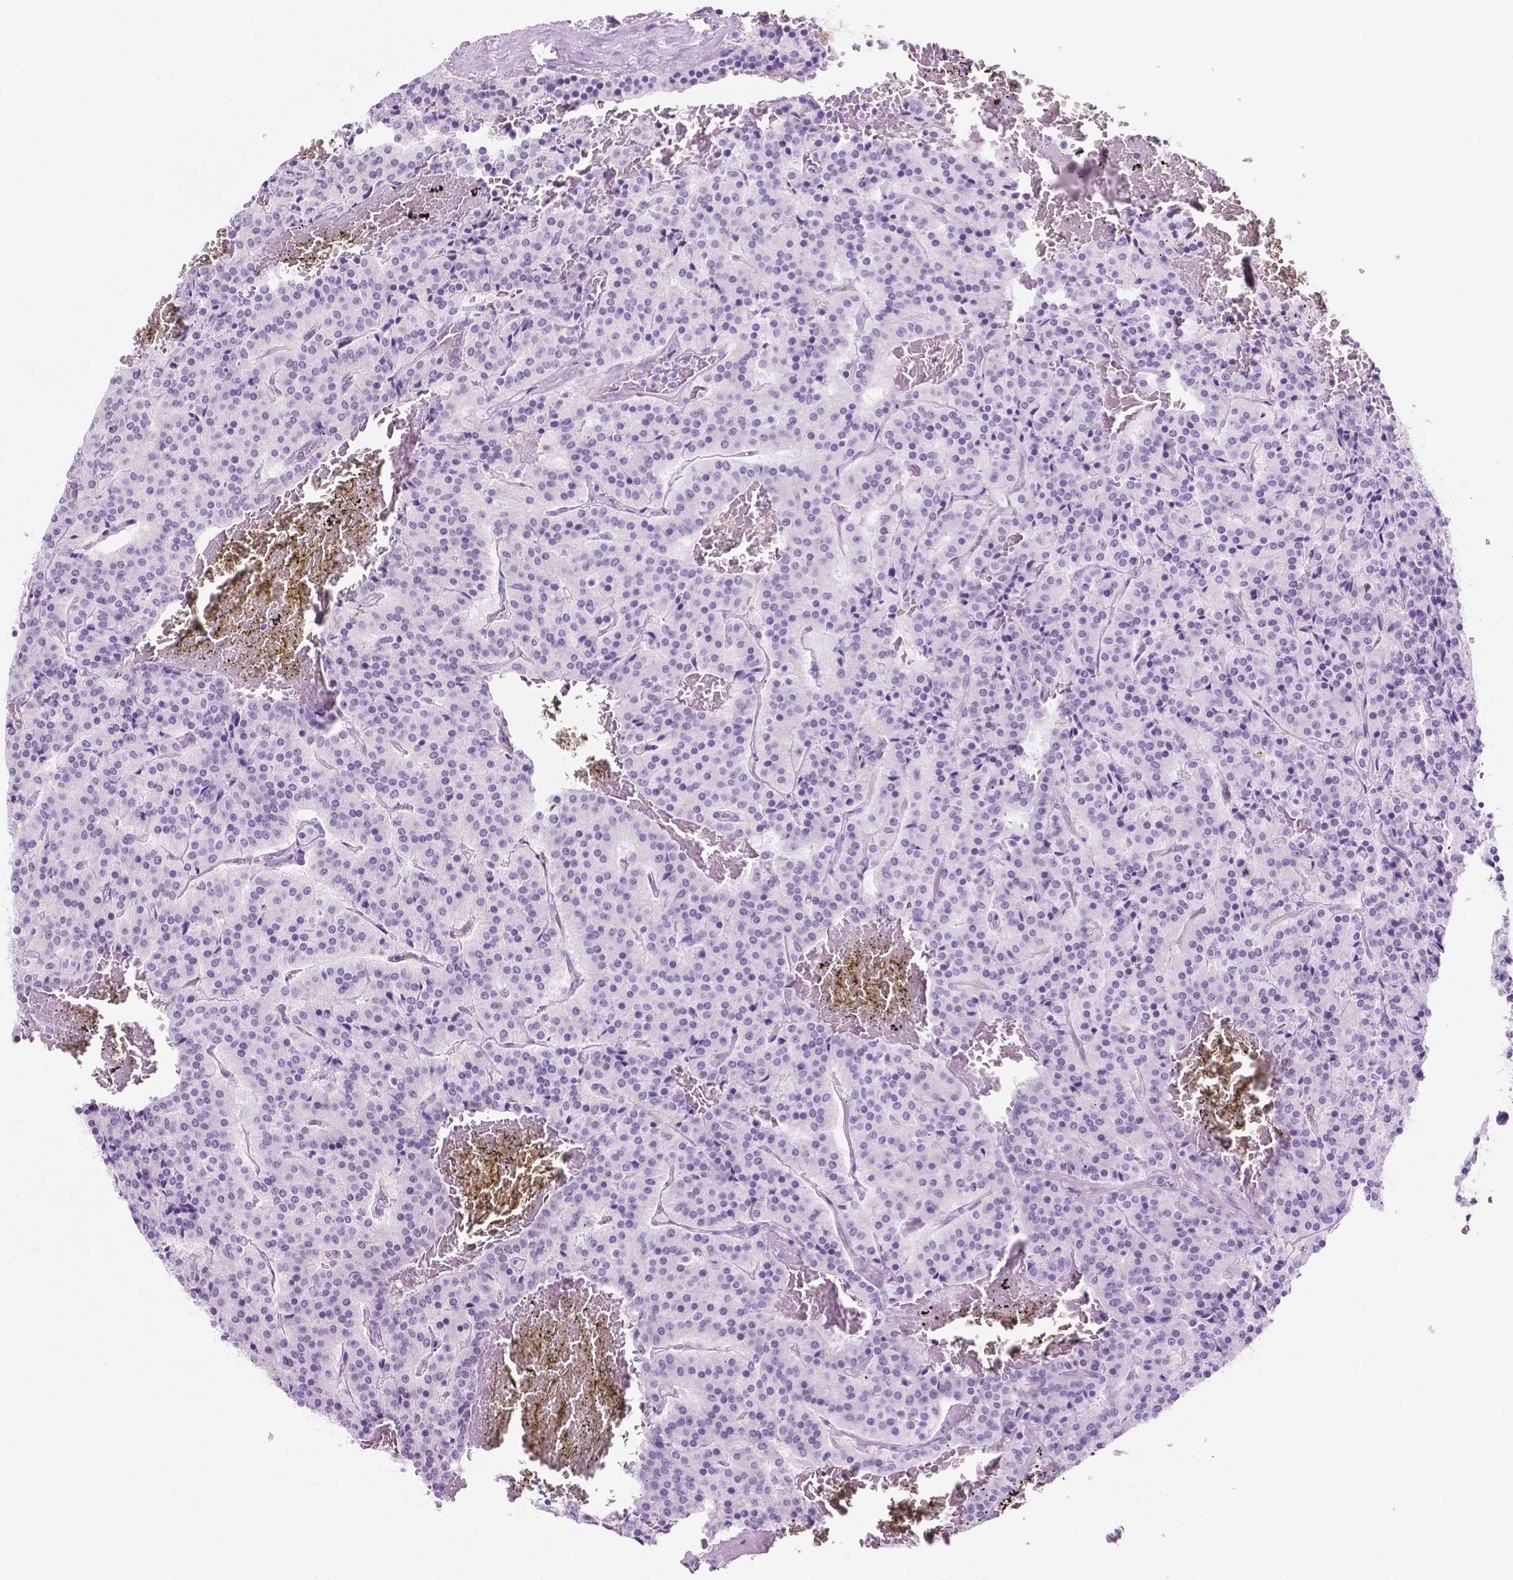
{"staining": {"intensity": "negative", "quantity": "none", "location": "none"}, "tissue": "carcinoid", "cell_type": "Tumor cells", "image_type": "cancer", "snomed": [{"axis": "morphology", "description": "Carcinoid, malignant, NOS"}, {"axis": "topography", "description": "Lung"}], "caption": "IHC image of neoplastic tissue: human malignant carcinoid stained with DAB shows no significant protein positivity in tumor cells. Brightfield microscopy of IHC stained with DAB (3,3'-diaminobenzidine) (brown) and hematoxylin (blue), captured at high magnification.", "gene": "ACY3", "patient": {"sex": "male", "age": 70}}